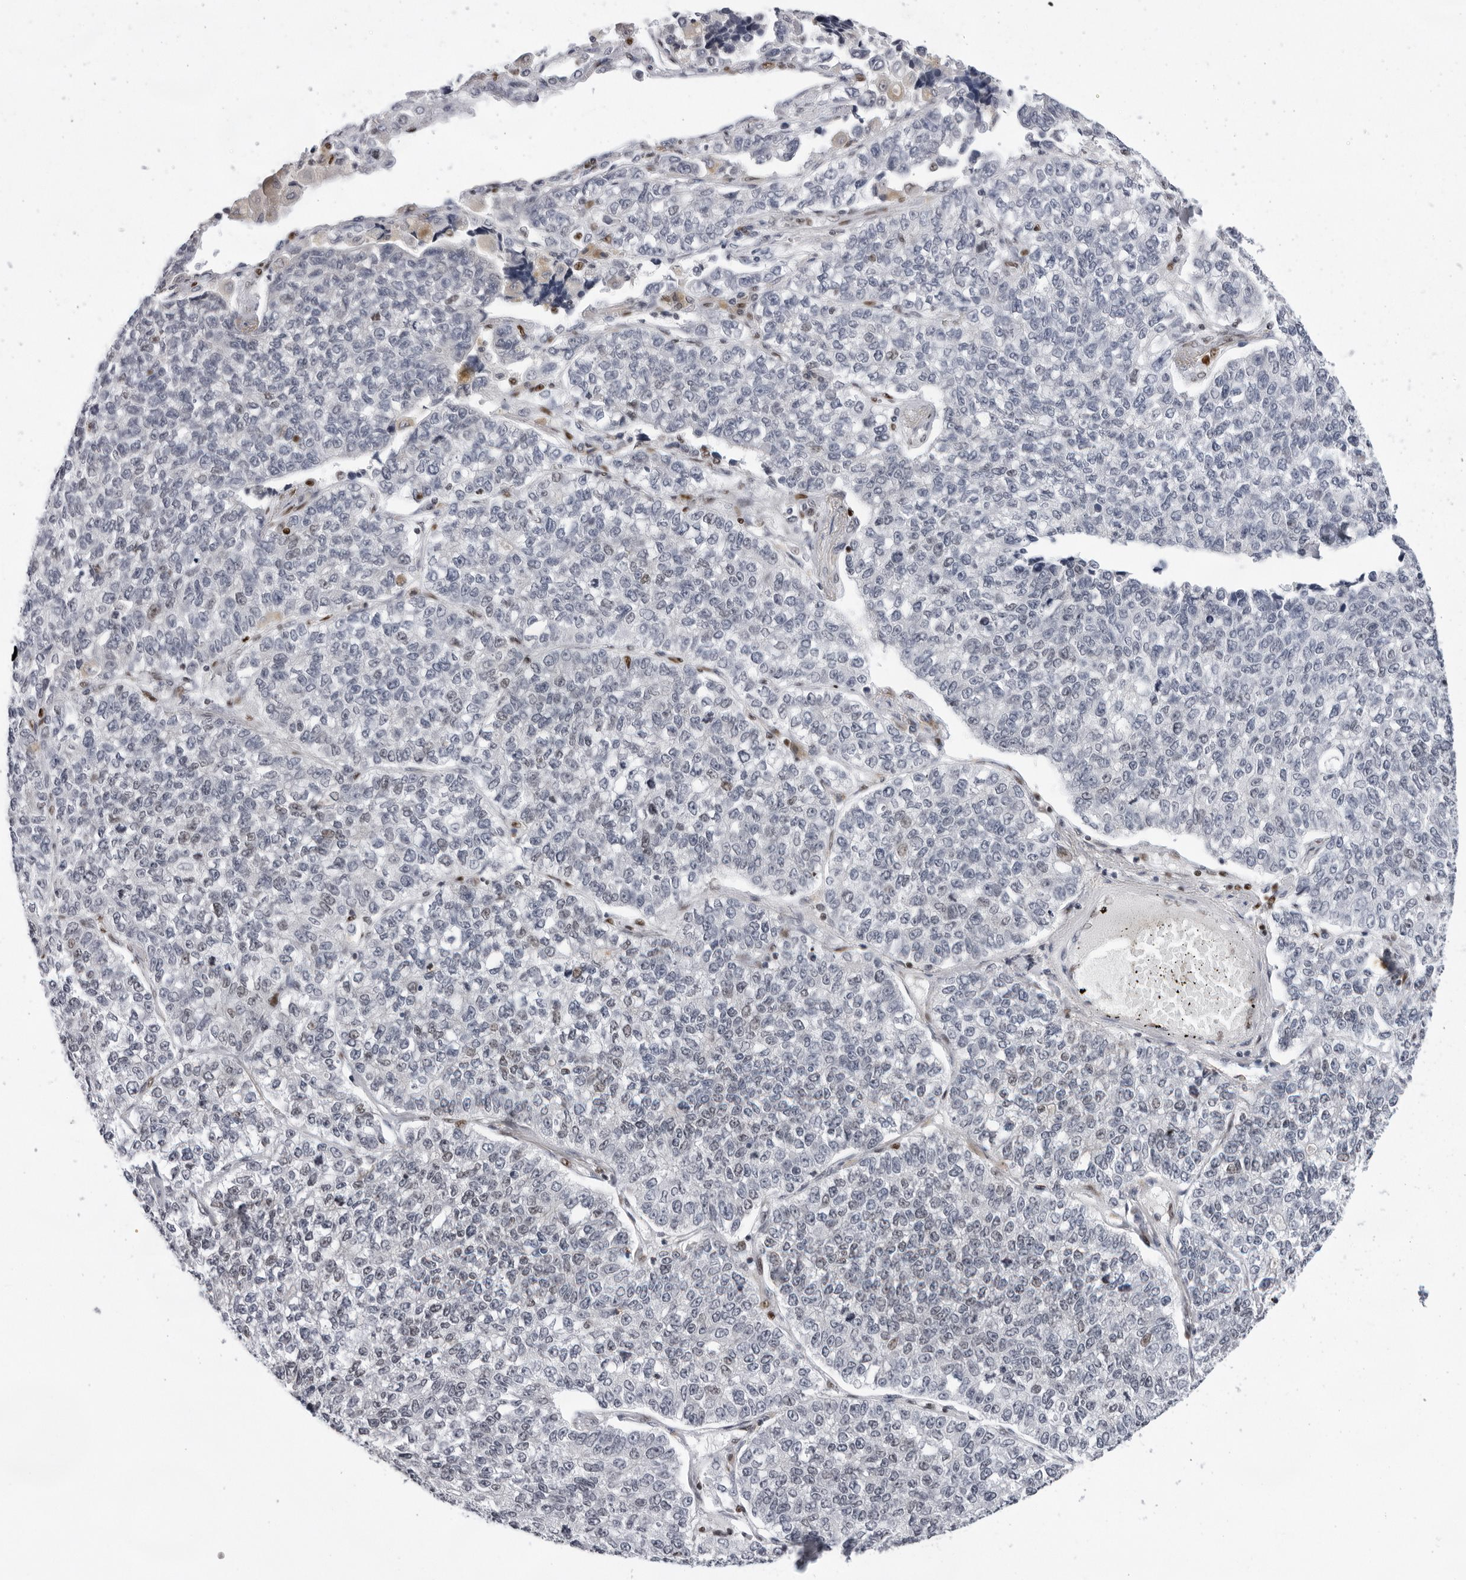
{"staining": {"intensity": "negative", "quantity": "none", "location": "none"}, "tissue": "lung cancer", "cell_type": "Tumor cells", "image_type": "cancer", "snomed": [{"axis": "morphology", "description": "Adenocarcinoma, NOS"}, {"axis": "topography", "description": "Lung"}], "caption": "This is a photomicrograph of immunohistochemistry (IHC) staining of lung cancer, which shows no expression in tumor cells.", "gene": "OGG1", "patient": {"sex": "male", "age": 49}}